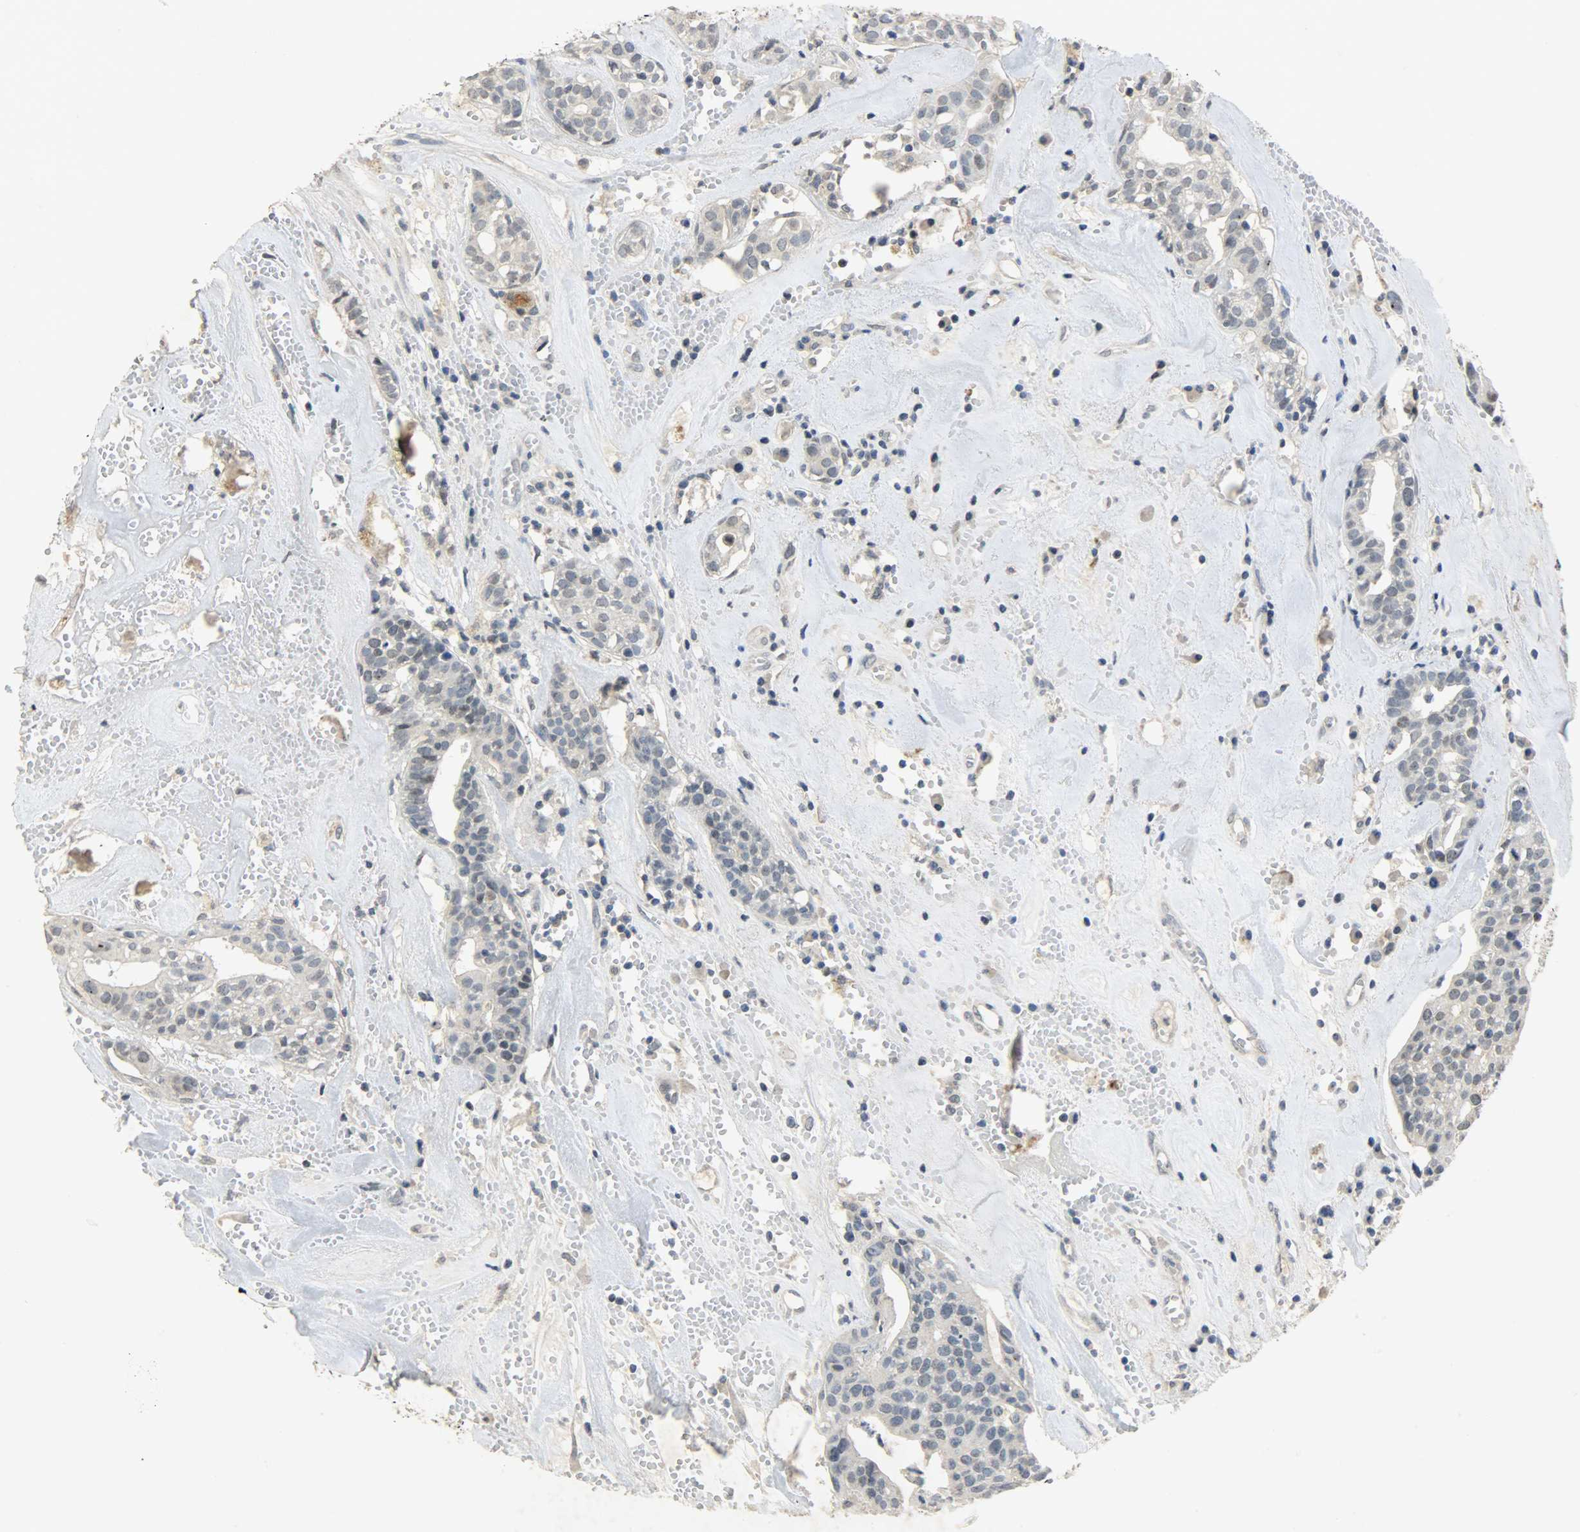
{"staining": {"intensity": "negative", "quantity": "none", "location": "none"}, "tissue": "head and neck cancer", "cell_type": "Tumor cells", "image_type": "cancer", "snomed": [{"axis": "morphology", "description": "Adenocarcinoma, NOS"}, {"axis": "topography", "description": "Salivary gland"}, {"axis": "topography", "description": "Head-Neck"}], "caption": "A high-resolution micrograph shows IHC staining of adenocarcinoma (head and neck), which demonstrates no significant positivity in tumor cells.", "gene": "DNAJB6", "patient": {"sex": "female", "age": 65}}